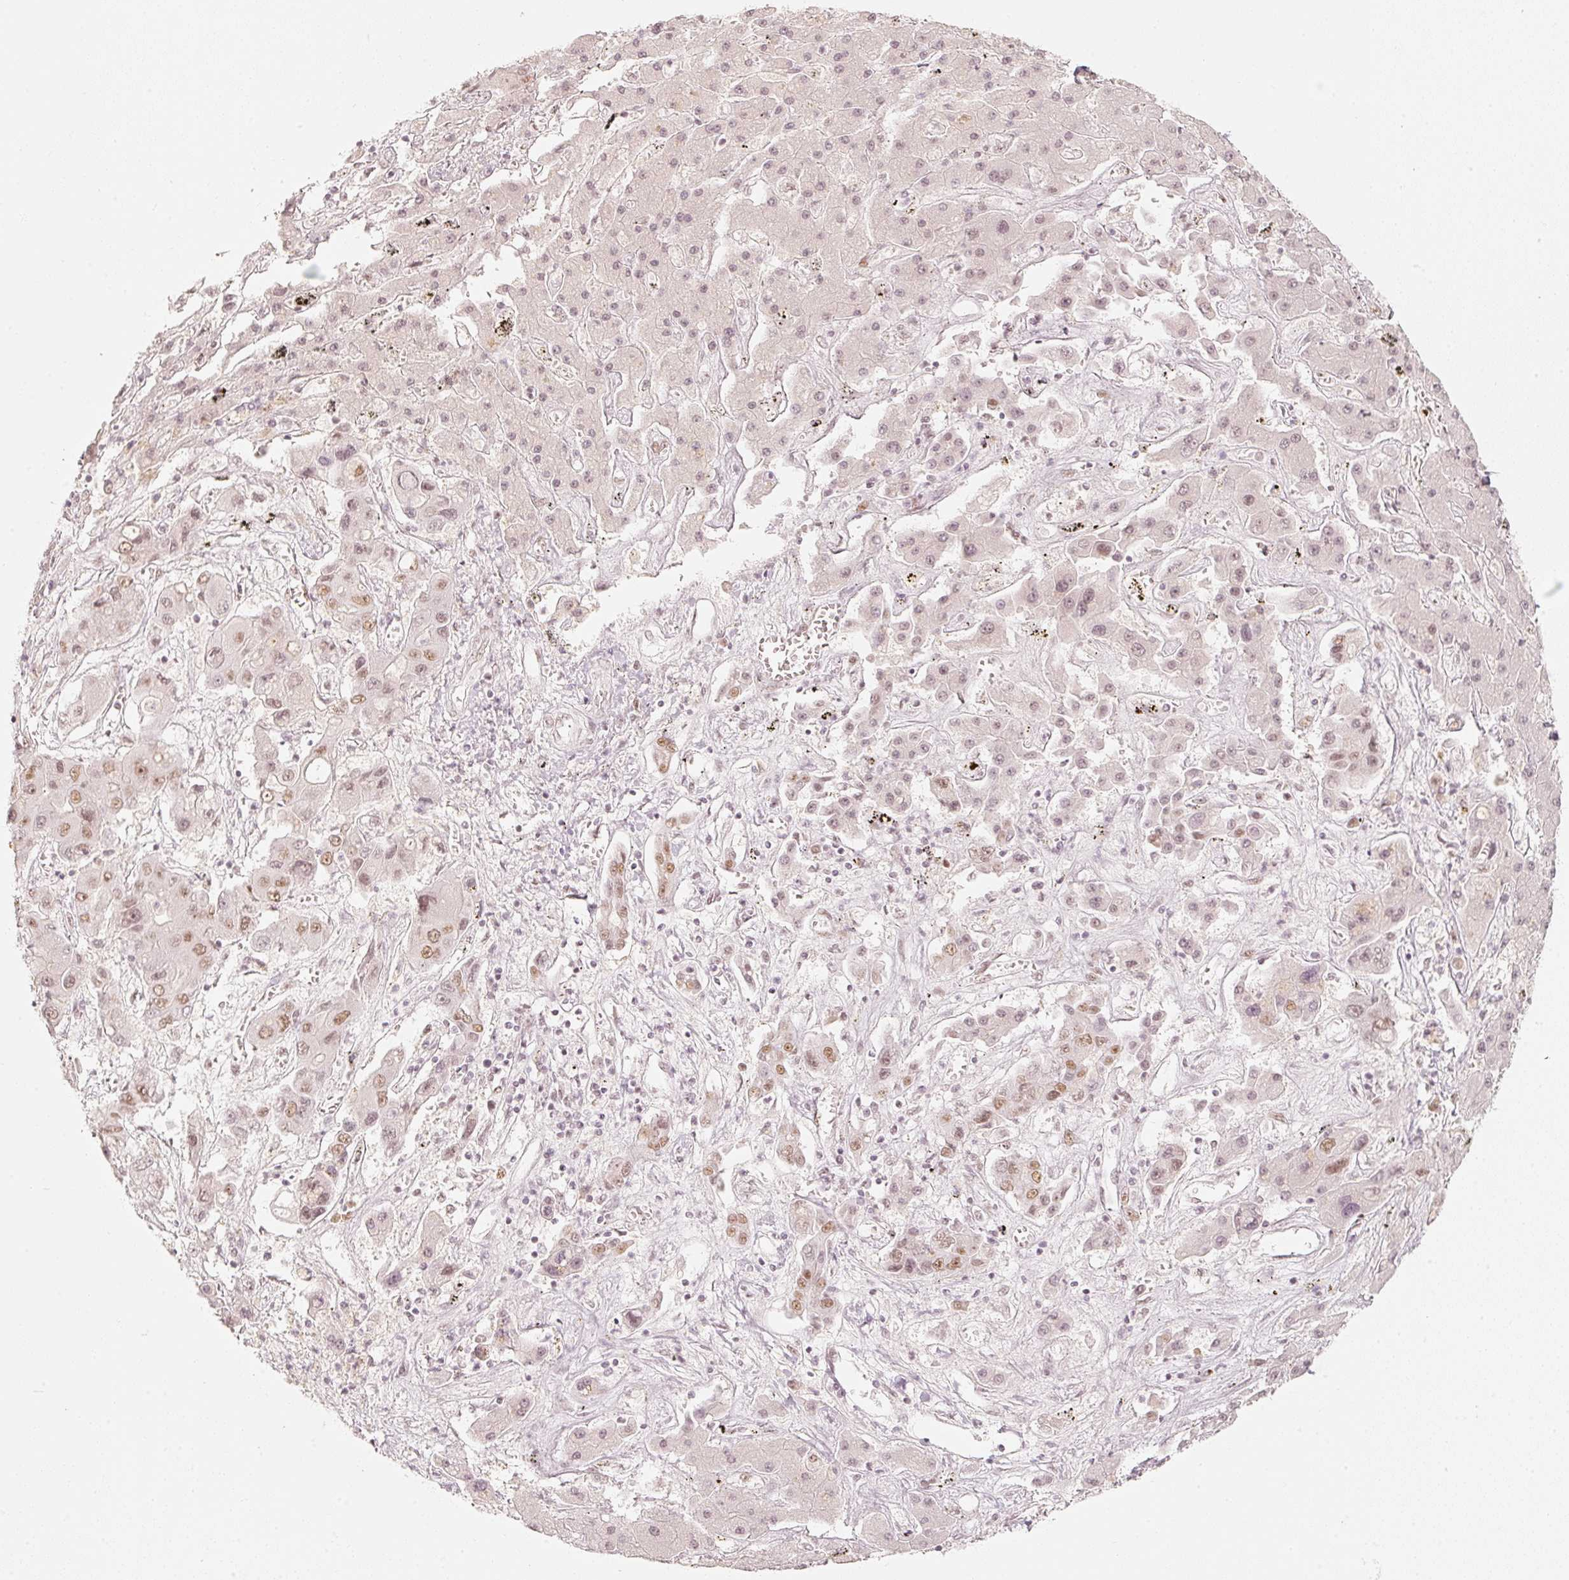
{"staining": {"intensity": "weak", "quantity": "25%-75%", "location": "nuclear"}, "tissue": "liver cancer", "cell_type": "Tumor cells", "image_type": "cancer", "snomed": [{"axis": "morphology", "description": "Cholangiocarcinoma"}, {"axis": "topography", "description": "Liver"}], "caption": "There is low levels of weak nuclear positivity in tumor cells of liver cancer (cholangiocarcinoma), as demonstrated by immunohistochemical staining (brown color).", "gene": "PPP1R10", "patient": {"sex": "male", "age": 67}}